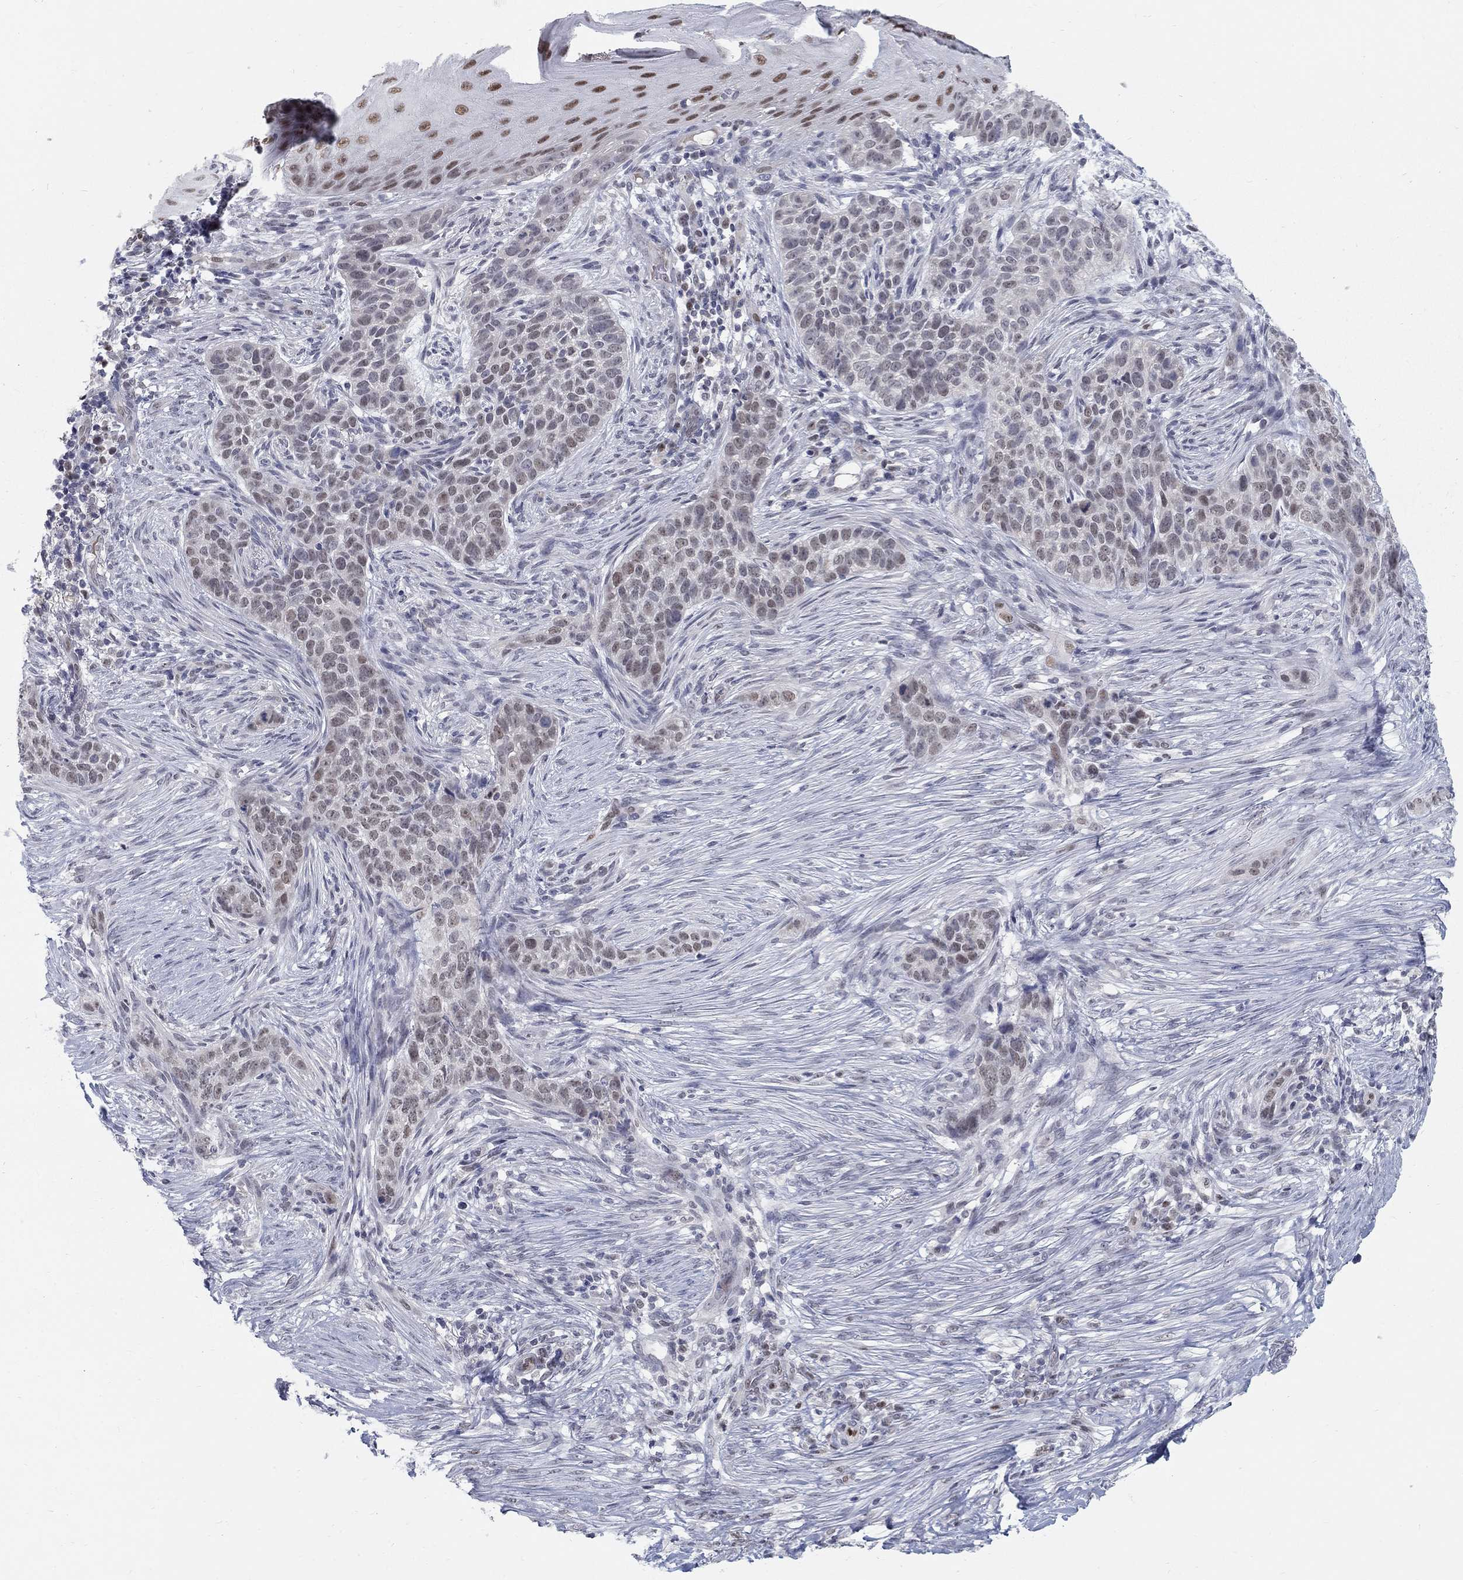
{"staining": {"intensity": "negative", "quantity": "none", "location": "none"}, "tissue": "skin cancer", "cell_type": "Tumor cells", "image_type": "cancer", "snomed": [{"axis": "morphology", "description": "Squamous cell carcinoma, NOS"}, {"axis": "topography", "description": "Skin"}], "caption": "Immunohistochemistry of human squamous cell carcinoma (skin) displays no staining in tumor cells. (Immunohistochemistry, brightfield microscopy, high magnification).", "gene": "GCFC2", "patient": {"sex": "male", "age": 88}}